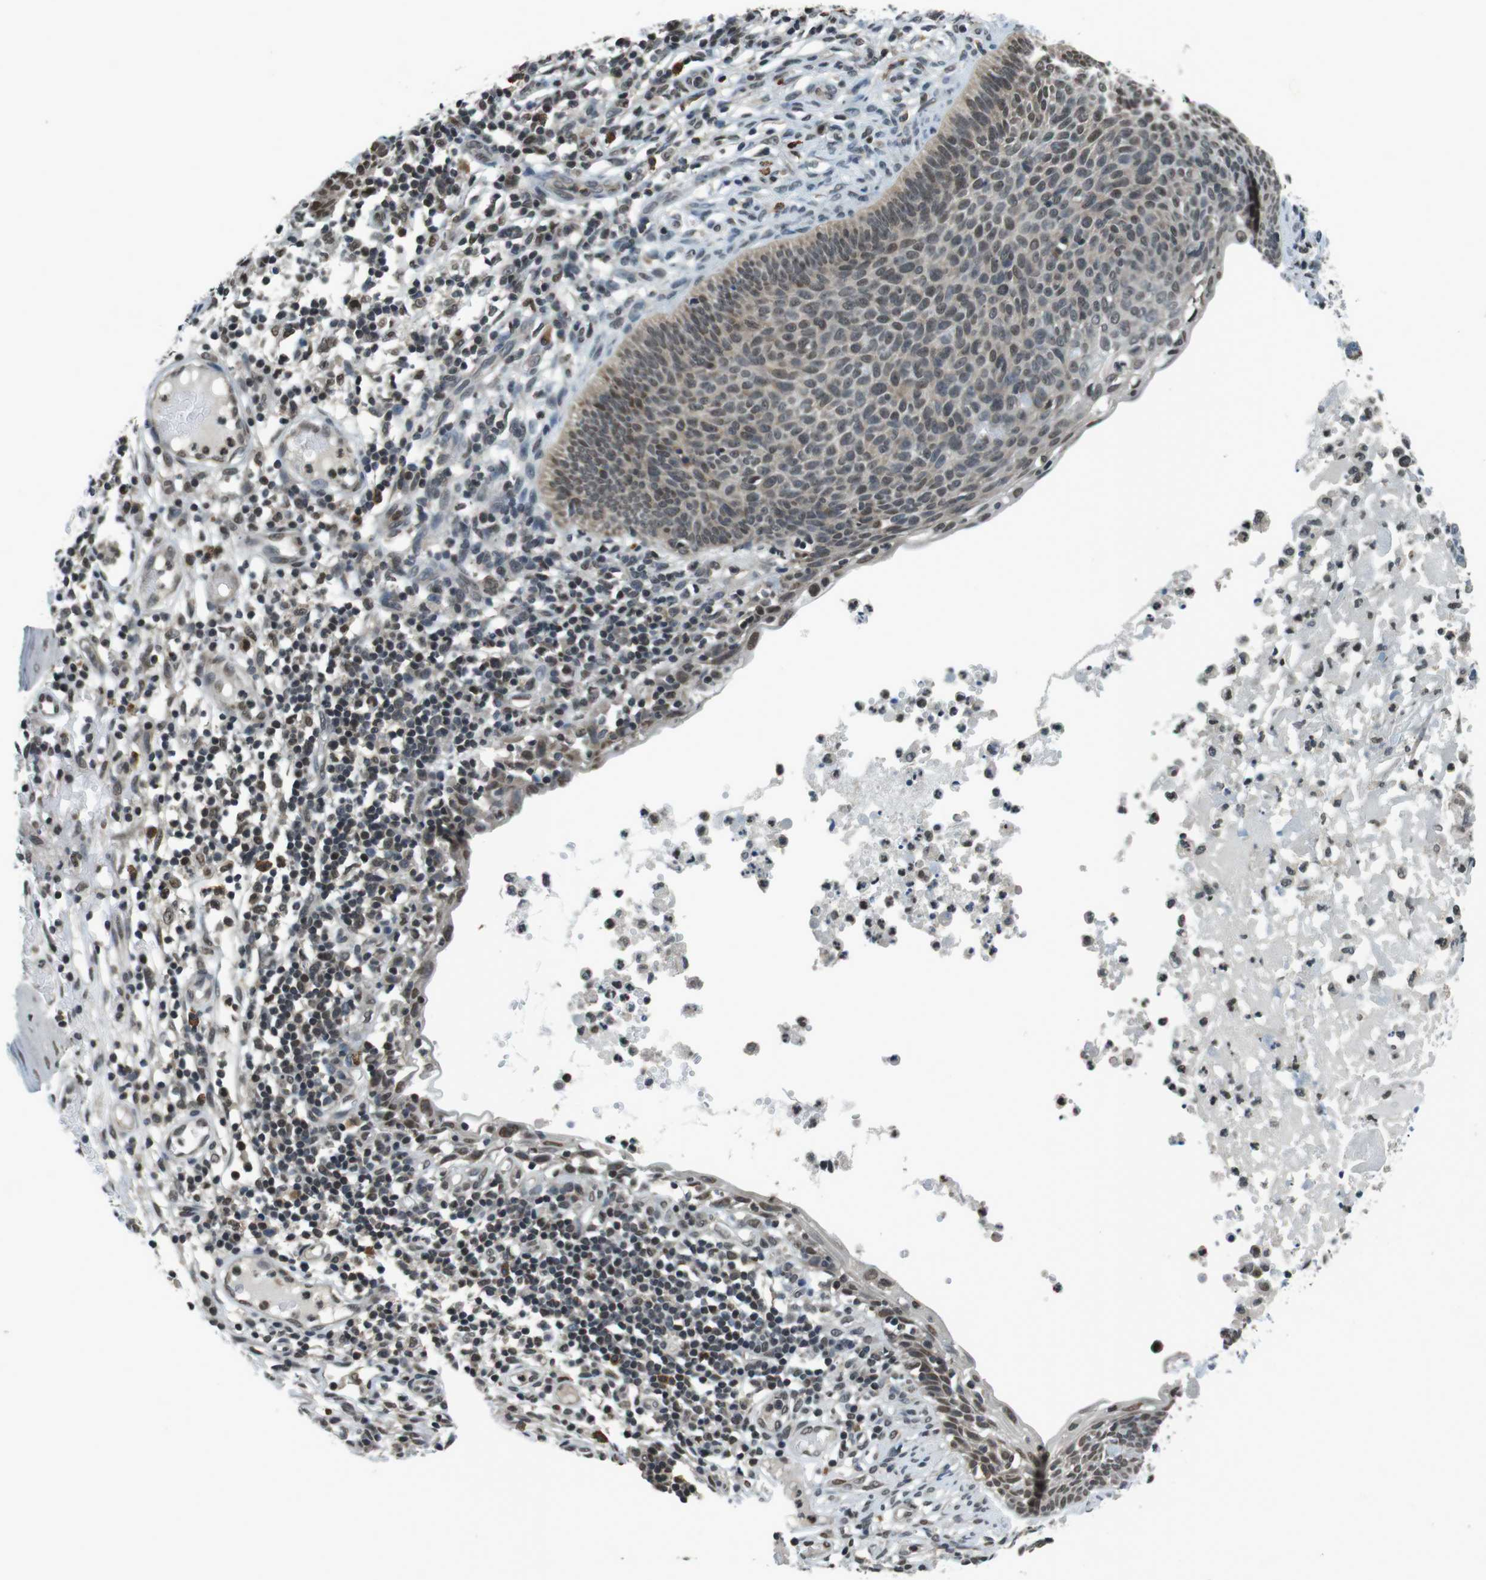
{"staining": {"intensity": "weak", "quantity": "25%-75%", "location": "cytoplasmic/membranous,nuclear"}, "tissue": "skin cancer", "cell_type": "Tumor cells", "image_type": "cancer", "snomed": [{"axis": "morphology", "description": "Normal tissue, NOS"}, {"axis": "morphology", "description": "Basal cell carcinoma"}, {"axis": "topography", "description": "Skin"}], "caption": "A low amount of weak cytoplasmic/membranous and nuclear positivity is identified in approximately 25%-75% of tumor cells in skin cancer (basal cell carcinoma) tissue. (DAB IHC with brightfield microscopy, high magnification).", "gene": "NEK4", "patient": {"sex": "male", "age": 87}}